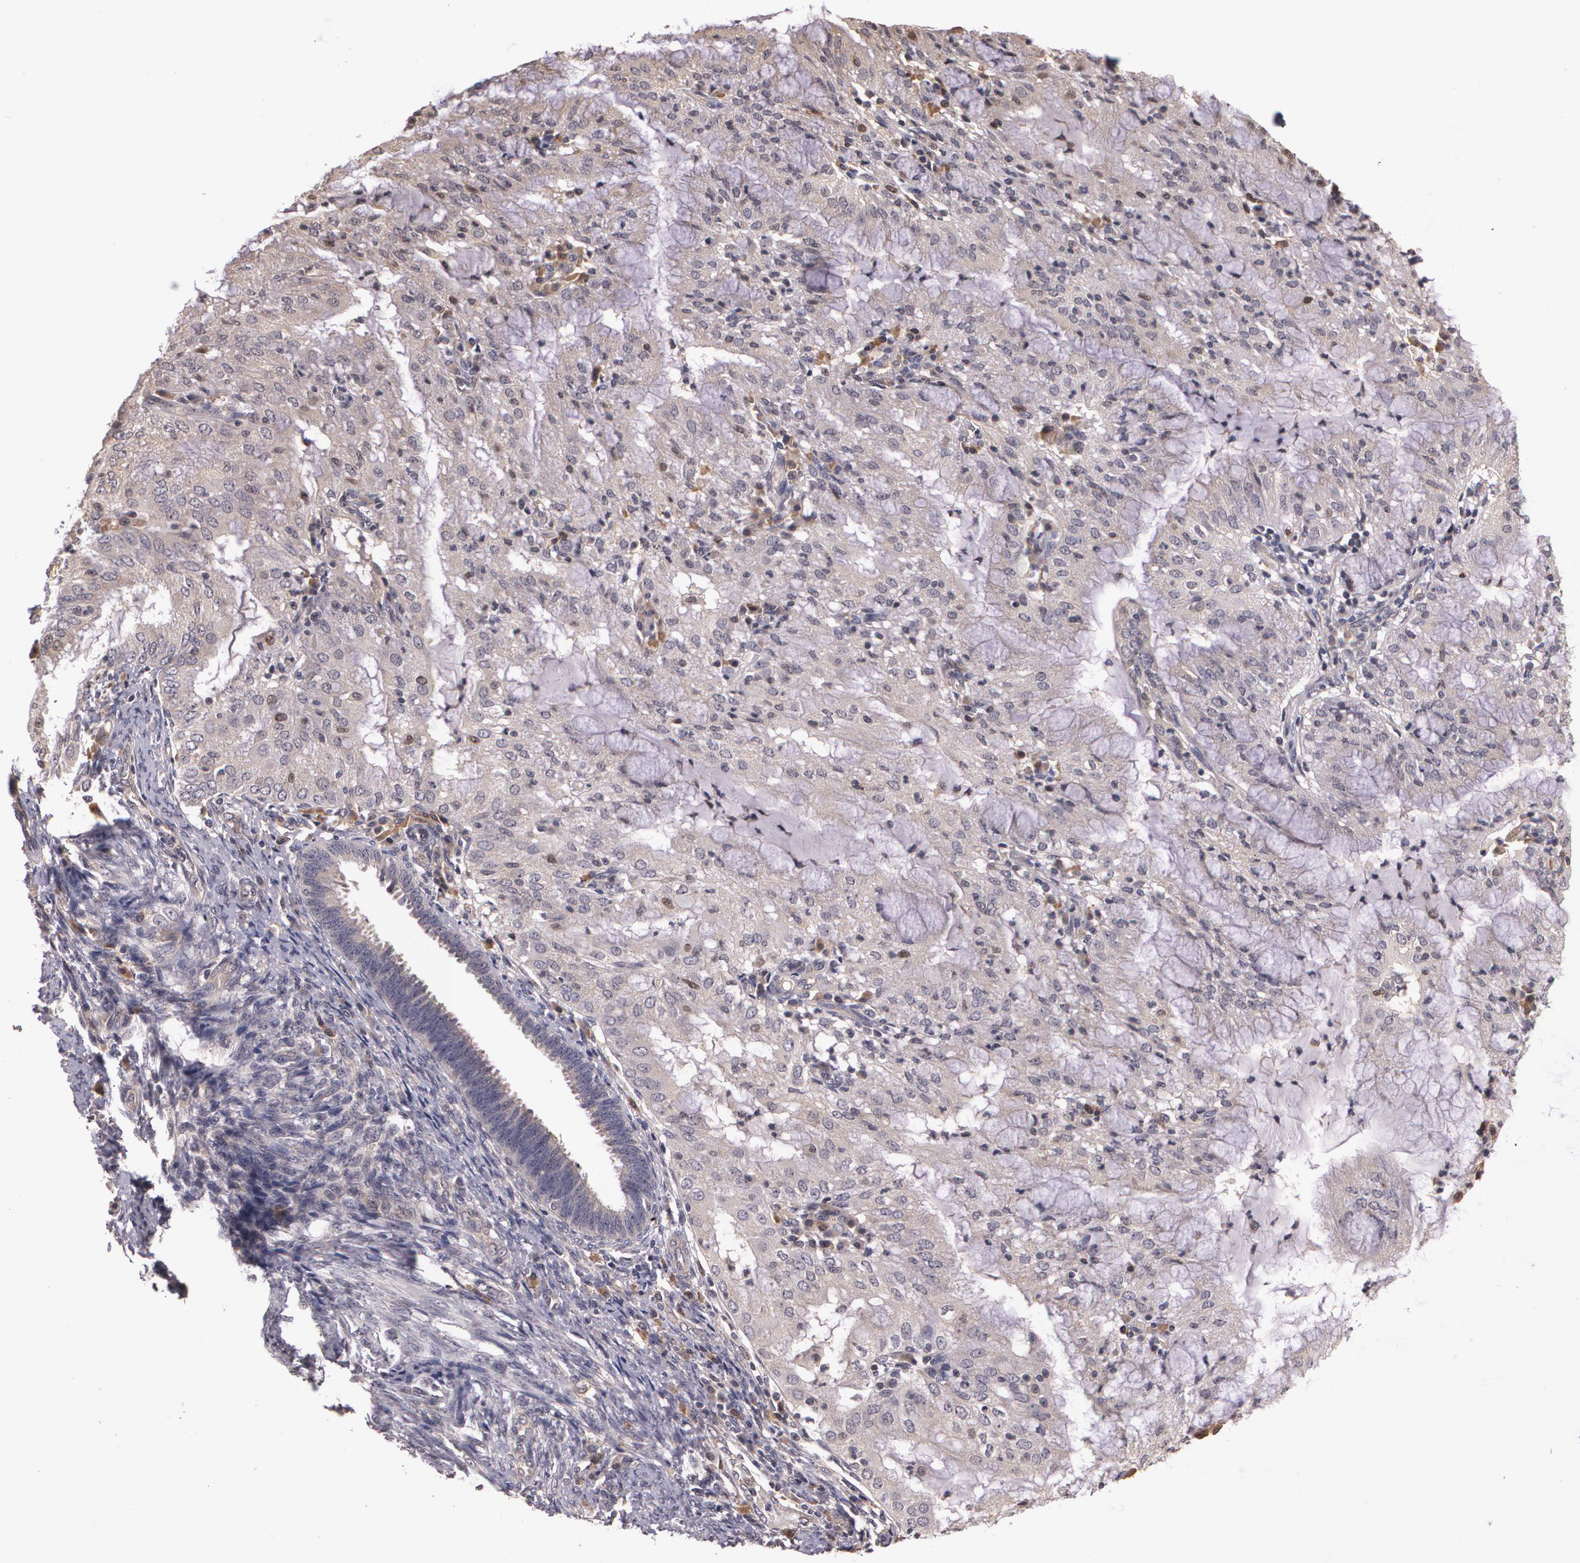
{"staining": {"intensity": "weak", "quantity": "25%-75%", "location": "cytoplasmic/membranous"}, "tissue": "endometrial cancer", "cell_type": "Tumor cells", "image_type": "cancer", "snomed": [{"axis": "morphology", "description": "Adenocarcinoma, NOS"}, {"axis": "topography", "description": "Endometrium"}], "caption": "High-magnification brightfield microscopy of adenocarcinoma (endometrial) stained with DAB (brown) and counterstained with hematoxylin (blue). tumor cells exhibit weak cytoplasmic/membranous staining is identified in about25%-75% of cells. (DAB (3,3'-diaminobenzidine) IHC, brown staining for protein, blue staining for nuclei).", "gene": "BRCA1", "patient": {"sex": "female", "age": 63}}